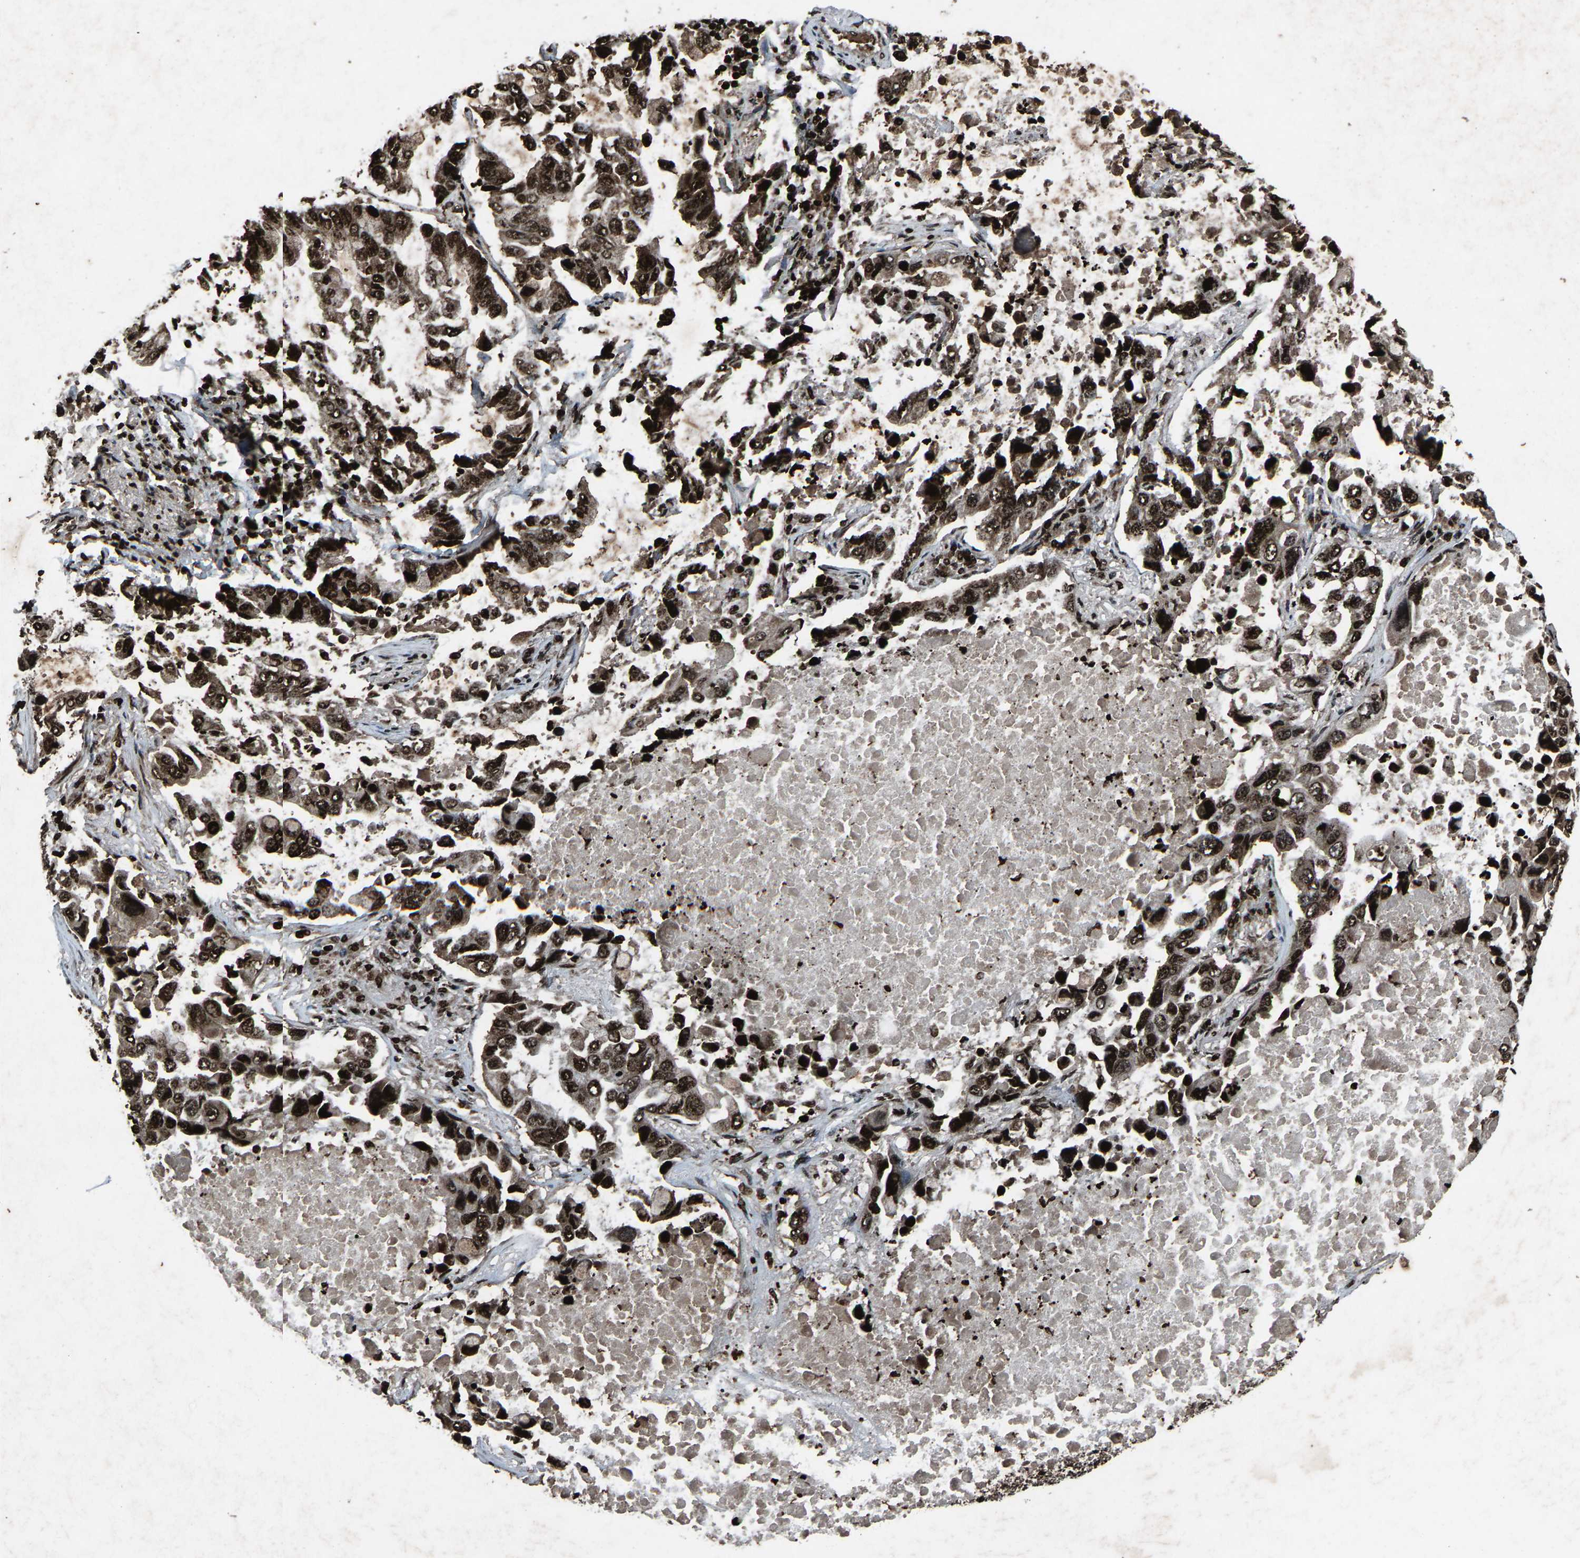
{"staining": {"intensity": "strong", "quantity": ">75%", "location": "nuclear"}, "tissue": "lung cancer", "cell_type": "Tumor cells", "image_type": "cancer", "snomed": [{"axis": "morphology", "description": "Adenocarcinoma, NOS"}, {"axis": "topography", "description": "Lung"}], "caption": "A high-resolution photomicrograph shows IHC staining of lung adenocarcinoma, which reveals strong nuclear positivity in approximately >75% of tumor cells. (DAB = brown stain, brightfield microscopy at high magnification).", "gene": "H4C1", "patient": {"sex": "male", "age": 64}}